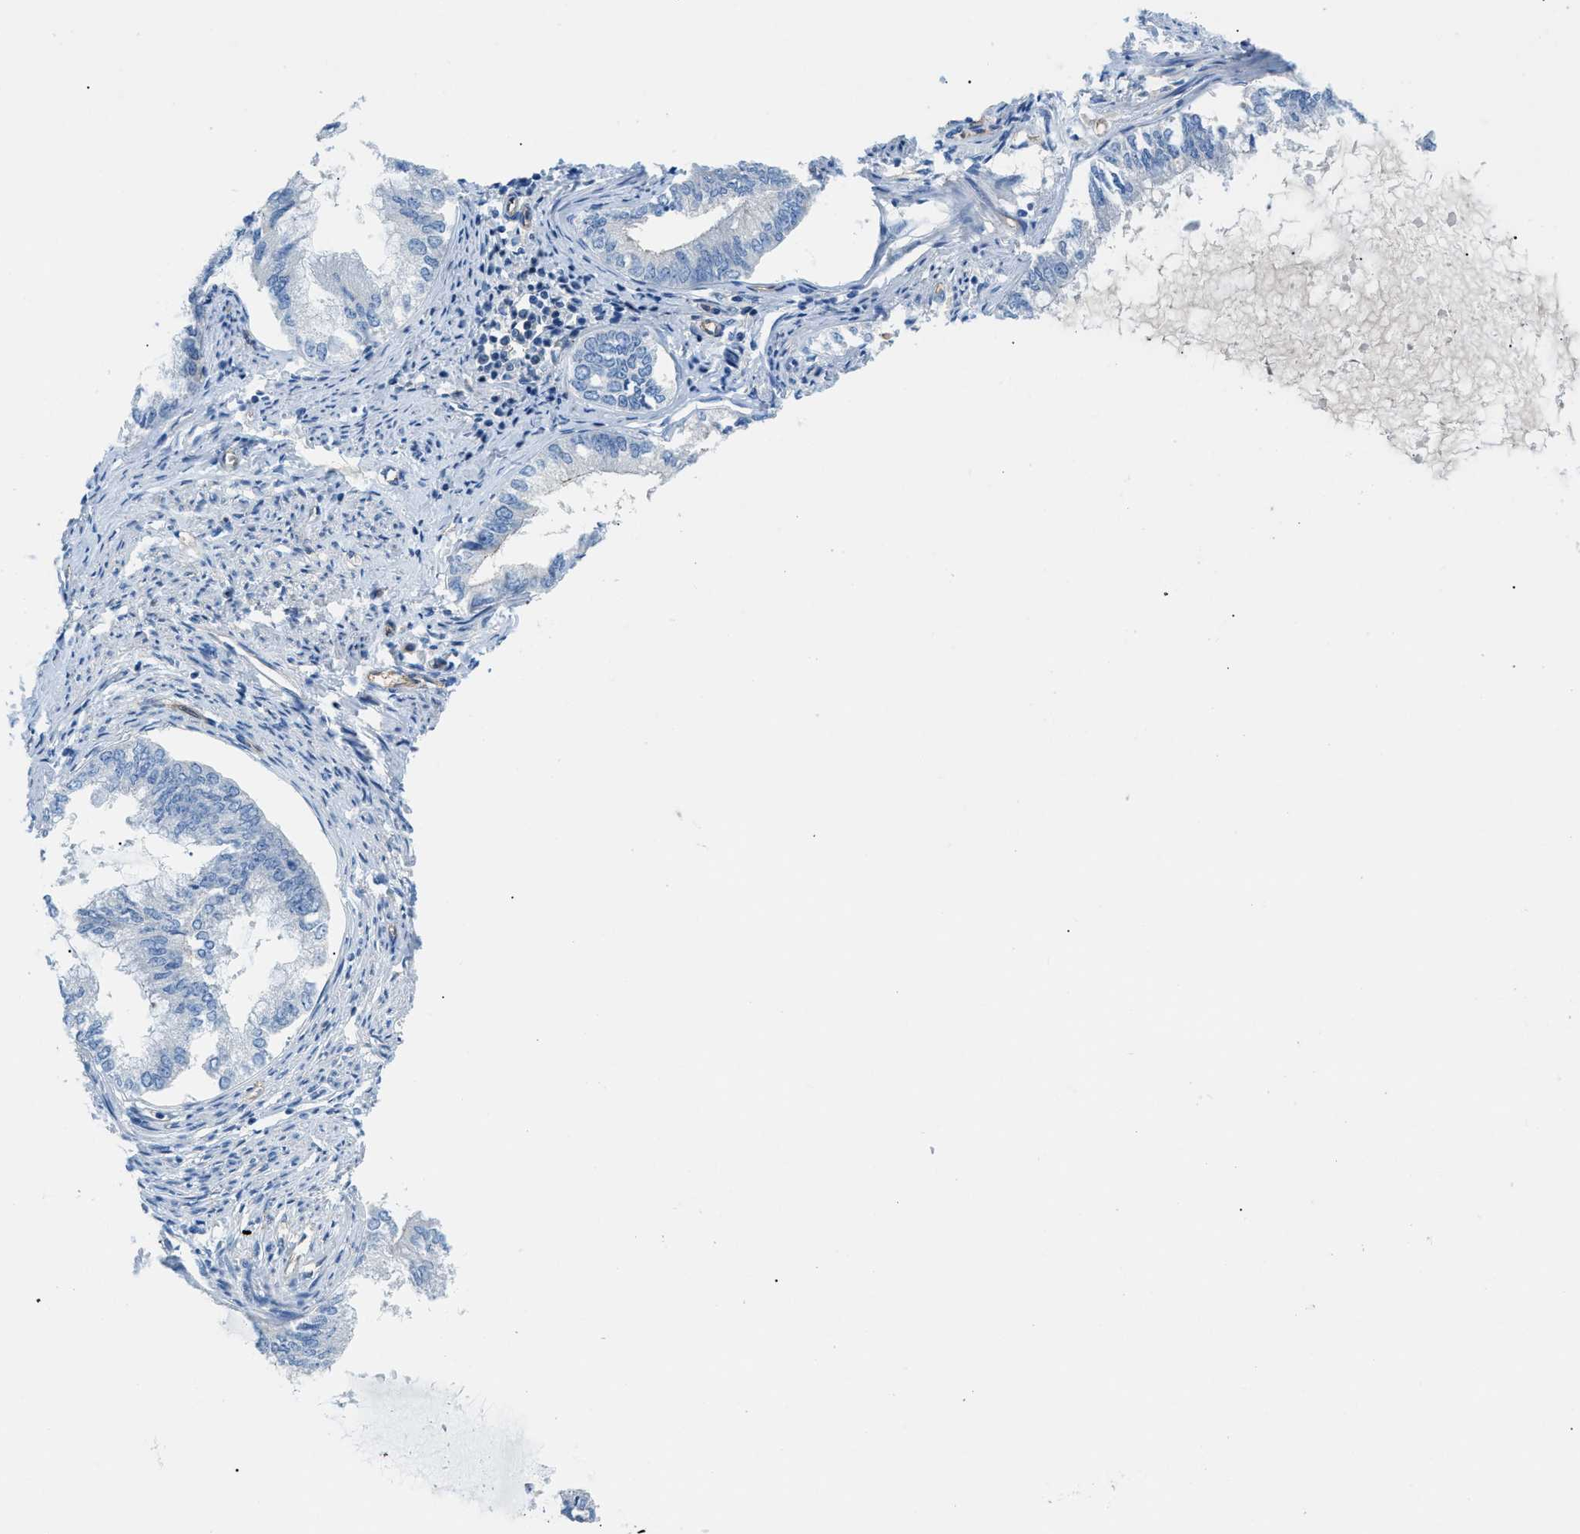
{"staining": {"intensity": "negative", "quantity": "none", "location": "none"}, "tissue": "endometrial cancer", "cell_type": "Tumor cells", "image_type": "cancer", "snomed": [{"axis": "morphology", "description": "Adenocarcinoma, NOS"}, {"axis": "topography", "description": "Endometrium"}], "caption": "Tumor cells show no significant staining in endometrial cancer (adenocarcinoma).", "gene": "ORAI1", "patient": {"sex": "female", "age": 86}}